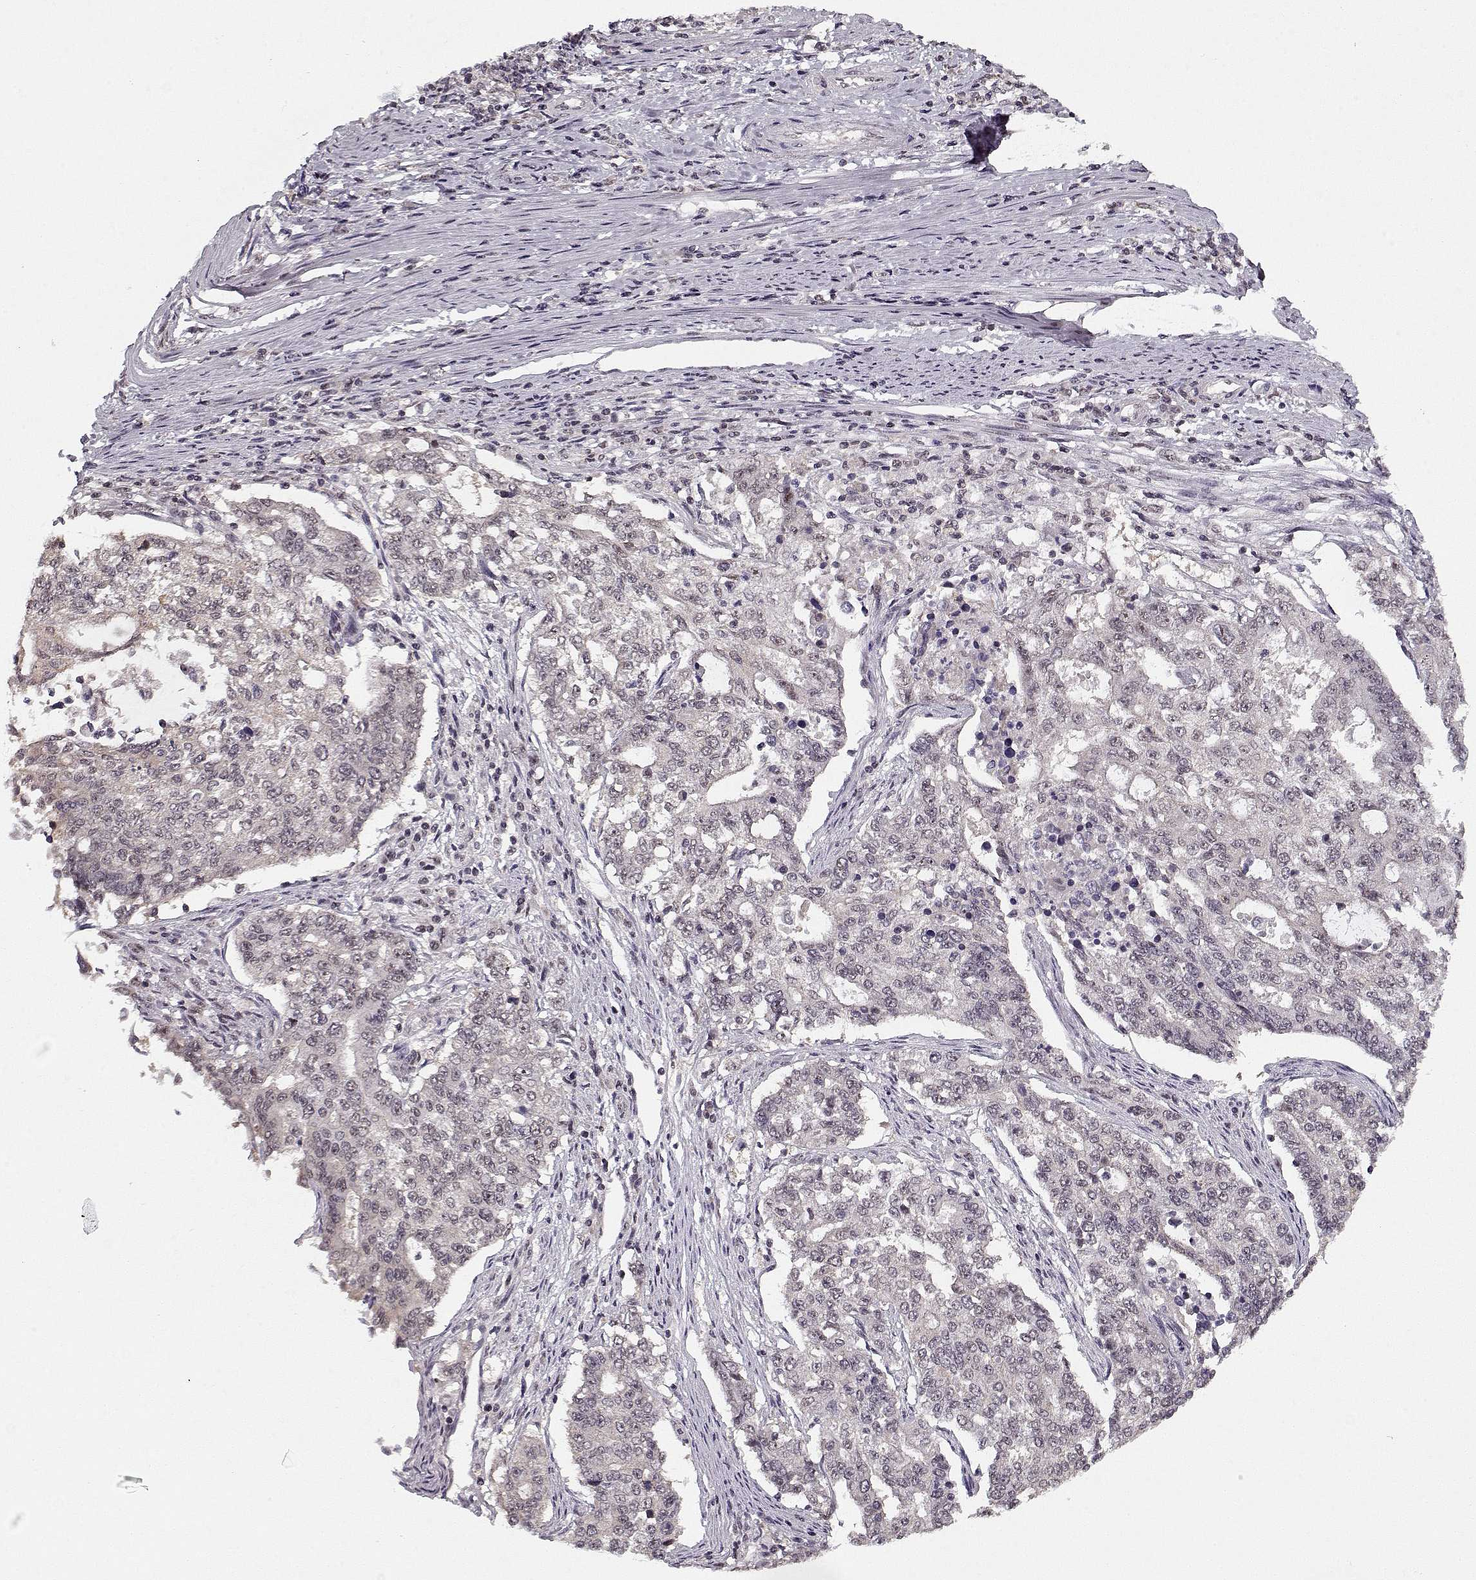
{"staining": {"intensity": "negative", "quantity": "none", "location": "none"}, "tissue": "endometrial cancer", "cell_type": "Tumor cells", "image_type": "cancer", "snomed": [{"axis": "morphology", "description": "Adenocarcinoma, NOS"}, {"axis": "topography", "description": "Uterus"}], "caption": "DAB immunohistochemical staining of human endometrial cancer (adenocarcinoma) reveals no significant staining in tumor cells.", "gene": "TESPA1", "patient": {"sex": "female", "age": 59}}